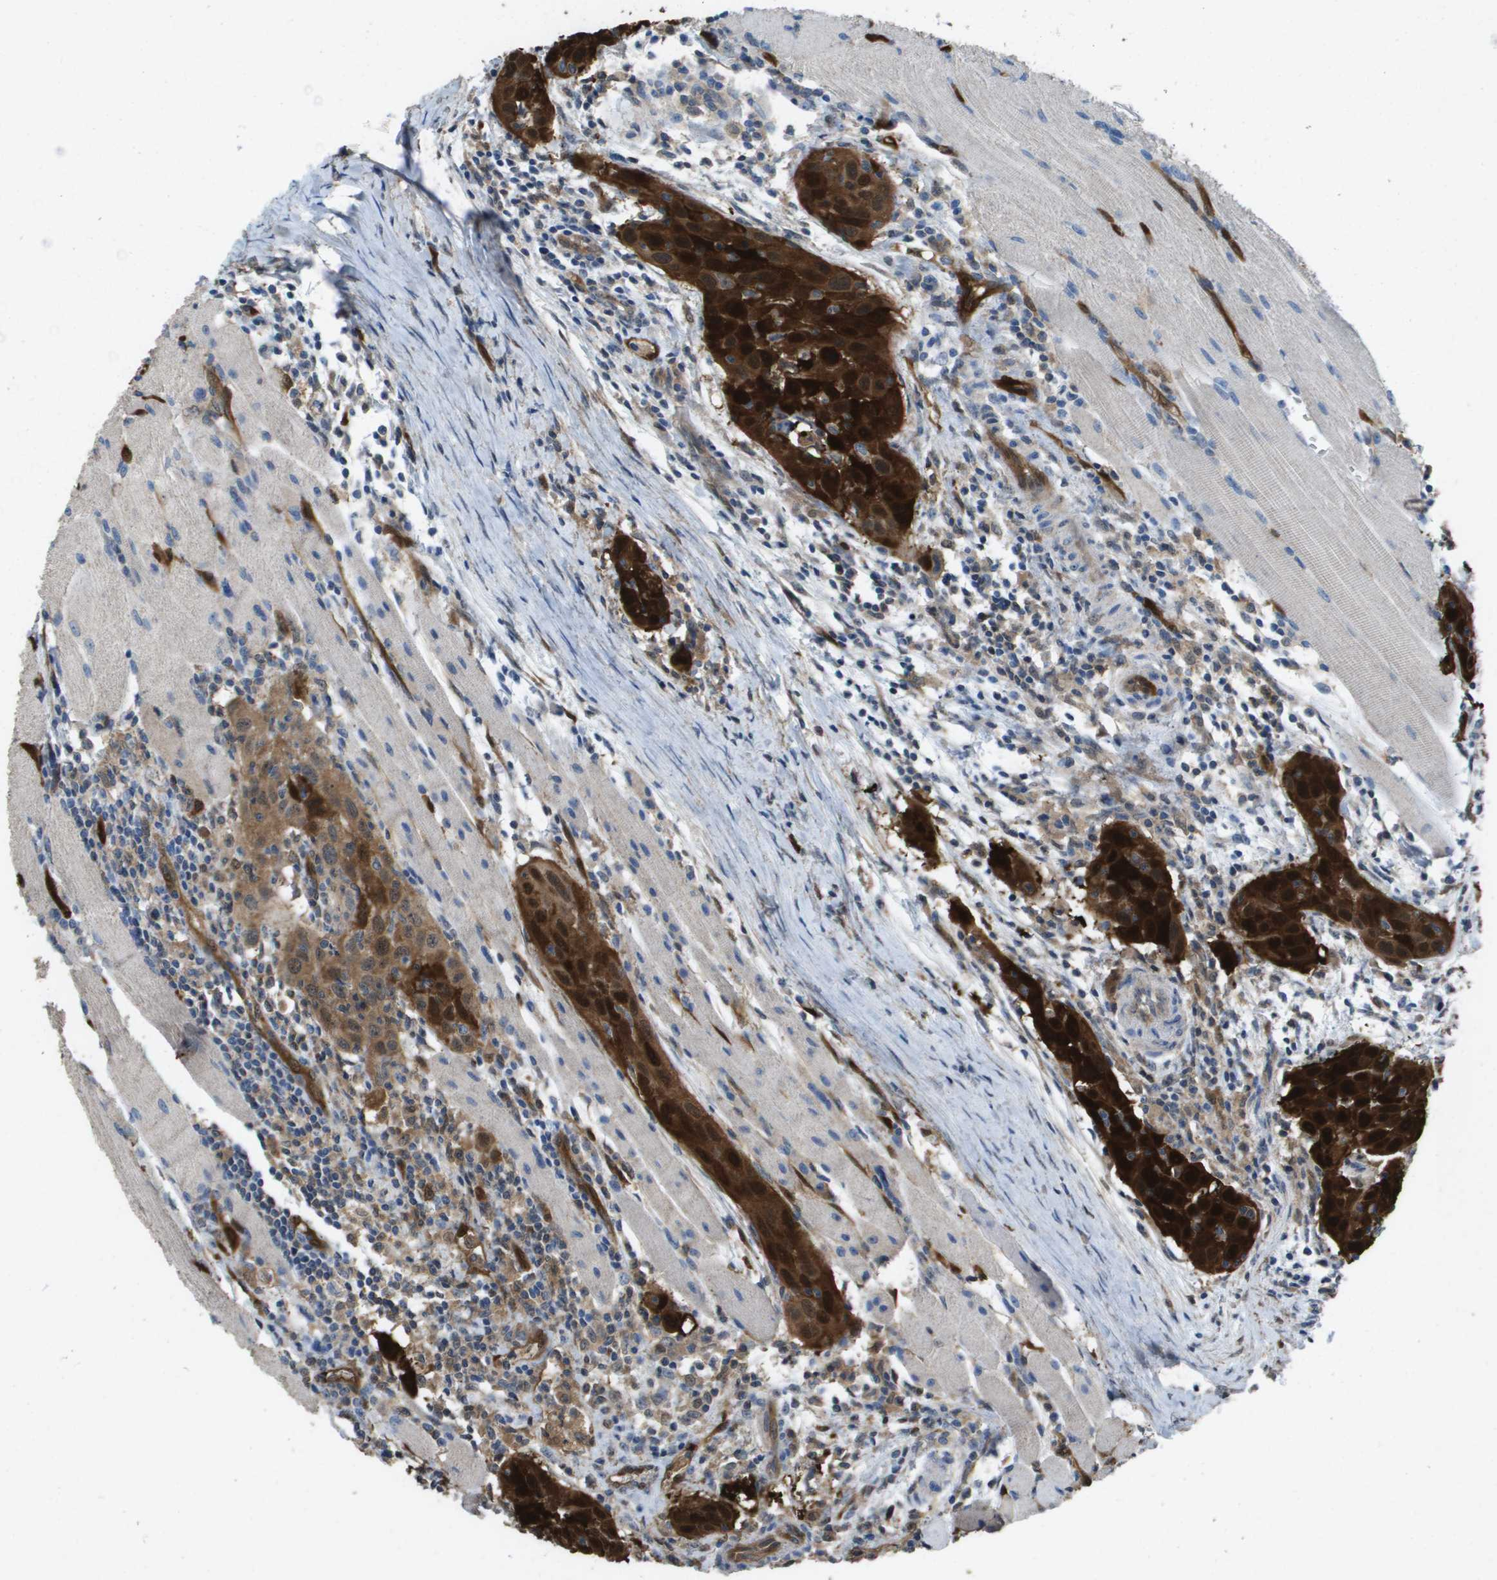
{"staining": {"intensity": "strong", "quantity": ">75%", "location": "cytoplasmic/membranous"}, "tissue": "head and neck cancer", "cell_type": "Tumor cells", "image_type": "cancer", "snomed": [{"axis": "morphology", "description": "Squamous cell carcinoma, NOS"}, {"axis": "topography", "description": "Oral tissue"}, {"axis": "topography", "description": "Head-Neck"}], "caption": "High-power microscopy captured an immunohistochemistry photomicrograph of head and neck cancer, revealing strong cytoplasmic/membranous expression in about >75% of tumor cells.", "gene": "FABP5", "patient": {"sex": "female", "age": 50}}